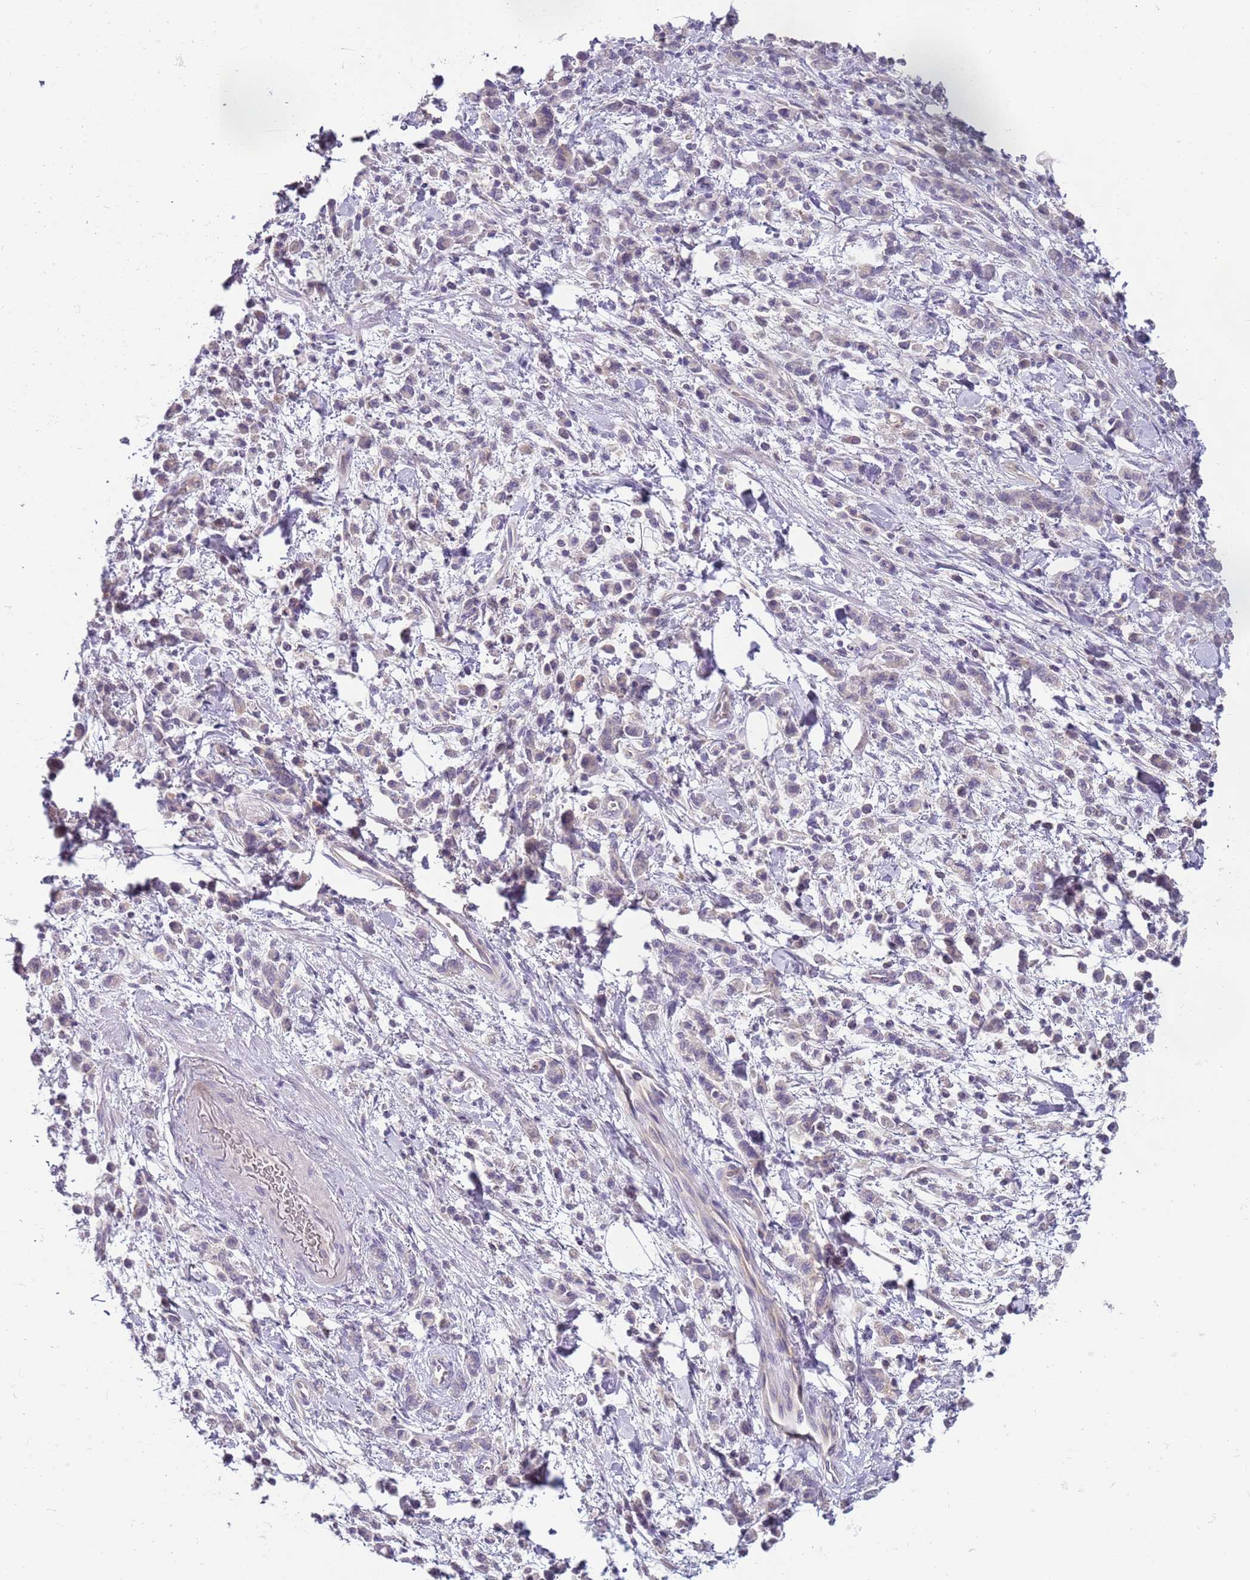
{"staining": {"intensity": "negative", "quantity": "none", "location": "none"}, "tissue": "stomach cancer", "cell_type": "Tumor cells", "image_type": "cancer", "snomed": [{"axis": "morphology", "description": "Adenocarcinoma, NOS"}, {"axis": "topography", "description": "Stomach"}], "caption": "DAB (3,3'-diaminobenzidine) immunohistochemical staining of human stomach adenocarcinoma demonstrates no significant expression in tumor cells. (Brightfield microscopy of DAB immunohistochemistry at high magnification).", "gene": "ARHGAP5", "patient": {"sex": "male", "age": 76}}